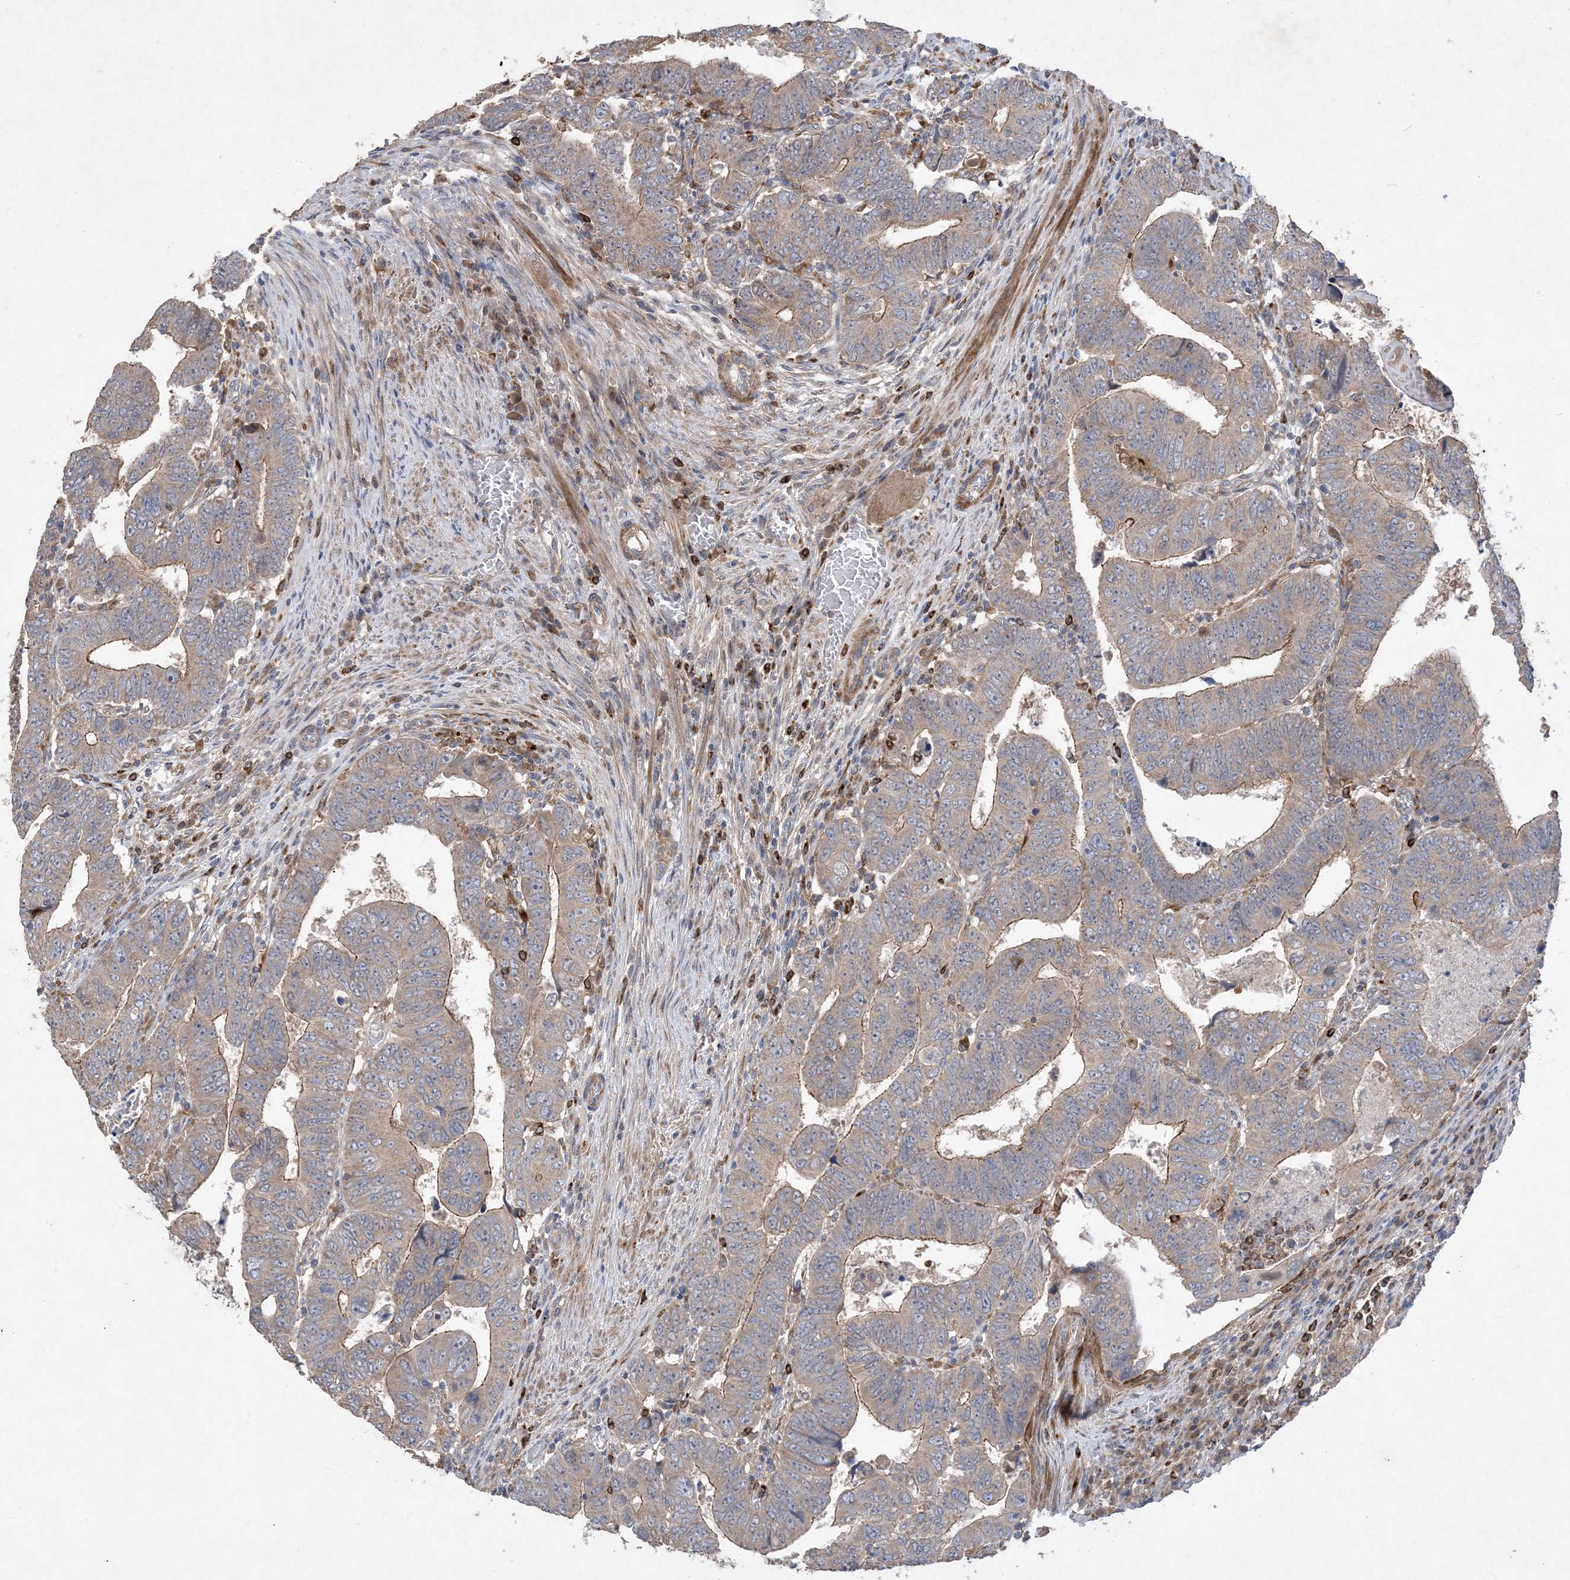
{"staining": {"intensity": "moderate", "quantity": "25%-75%", "location": "cytoplasmic/membranous"}, "tissue": "colorectal cancer", "cell_type": "Tumor cells", "image_type": "cancer", "snomed": [{"axis": "morphology", "description": "Normal tissue, NOS"}, {"axis": "morphology", "description": "Adenocarcinoma, NOS"}, {"axis": "topography", "description": "Rectum"}], "caption": "DAB (3,3'-diaminobenzidine) immunohistochemical staining of human adenocarcinoma (colorectal) displays moderate cytoplasmic/membranous protein positivity in about 25%-75% of tumor cells. Using DAB (brown) and hematoxylin (blue) stains, captured at high magnification using brightfield microscopy.", "gene": "MASP2", "patient": {"sex": "female", "age": 65}}